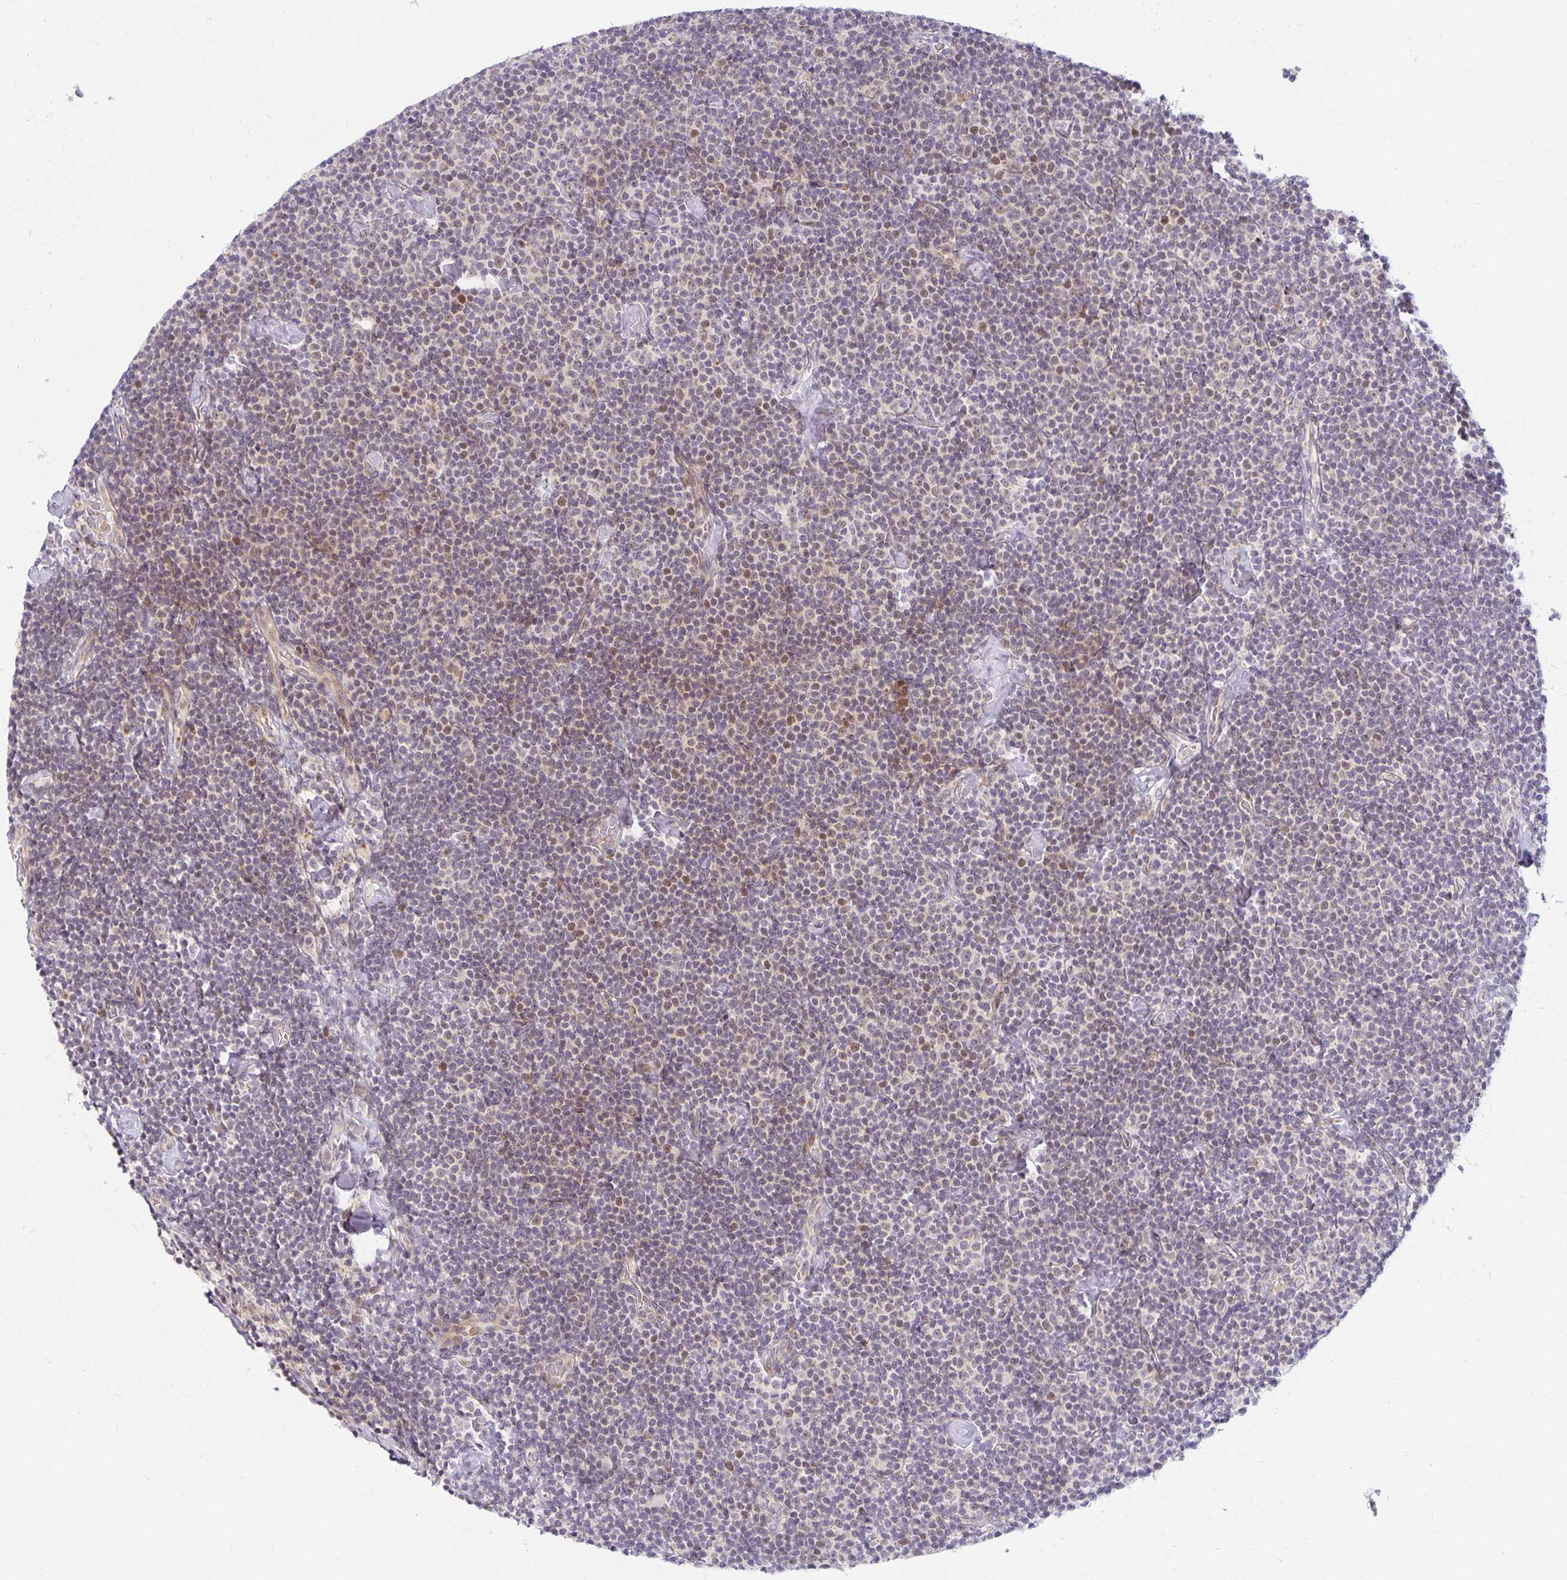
{"staining": {"intensity": "weak", "quantity": "25%-75%", "location": "cytoplasmic/membranous,nuclear"}, "tissue": "lymphoma", "cell_type": "Tumor cells", "image_type": "cancer", "snomed": [{"axis": "morphology", "description": "Malignant lymphoma, non-Hodgkin's type, Low grade"}, {"axis": "topography", "description": "Lymph node"}], "caption": "Immunohistochemical staining of human low-grade malignant lymphoma, non-Hodgkin's type demonstrates weak cytoplasmic/membranous and nuclear protein expression in about 25%-75% of tumor cells.", "gene": "EHF", "patient": {"sex": "male", "age": 81}}